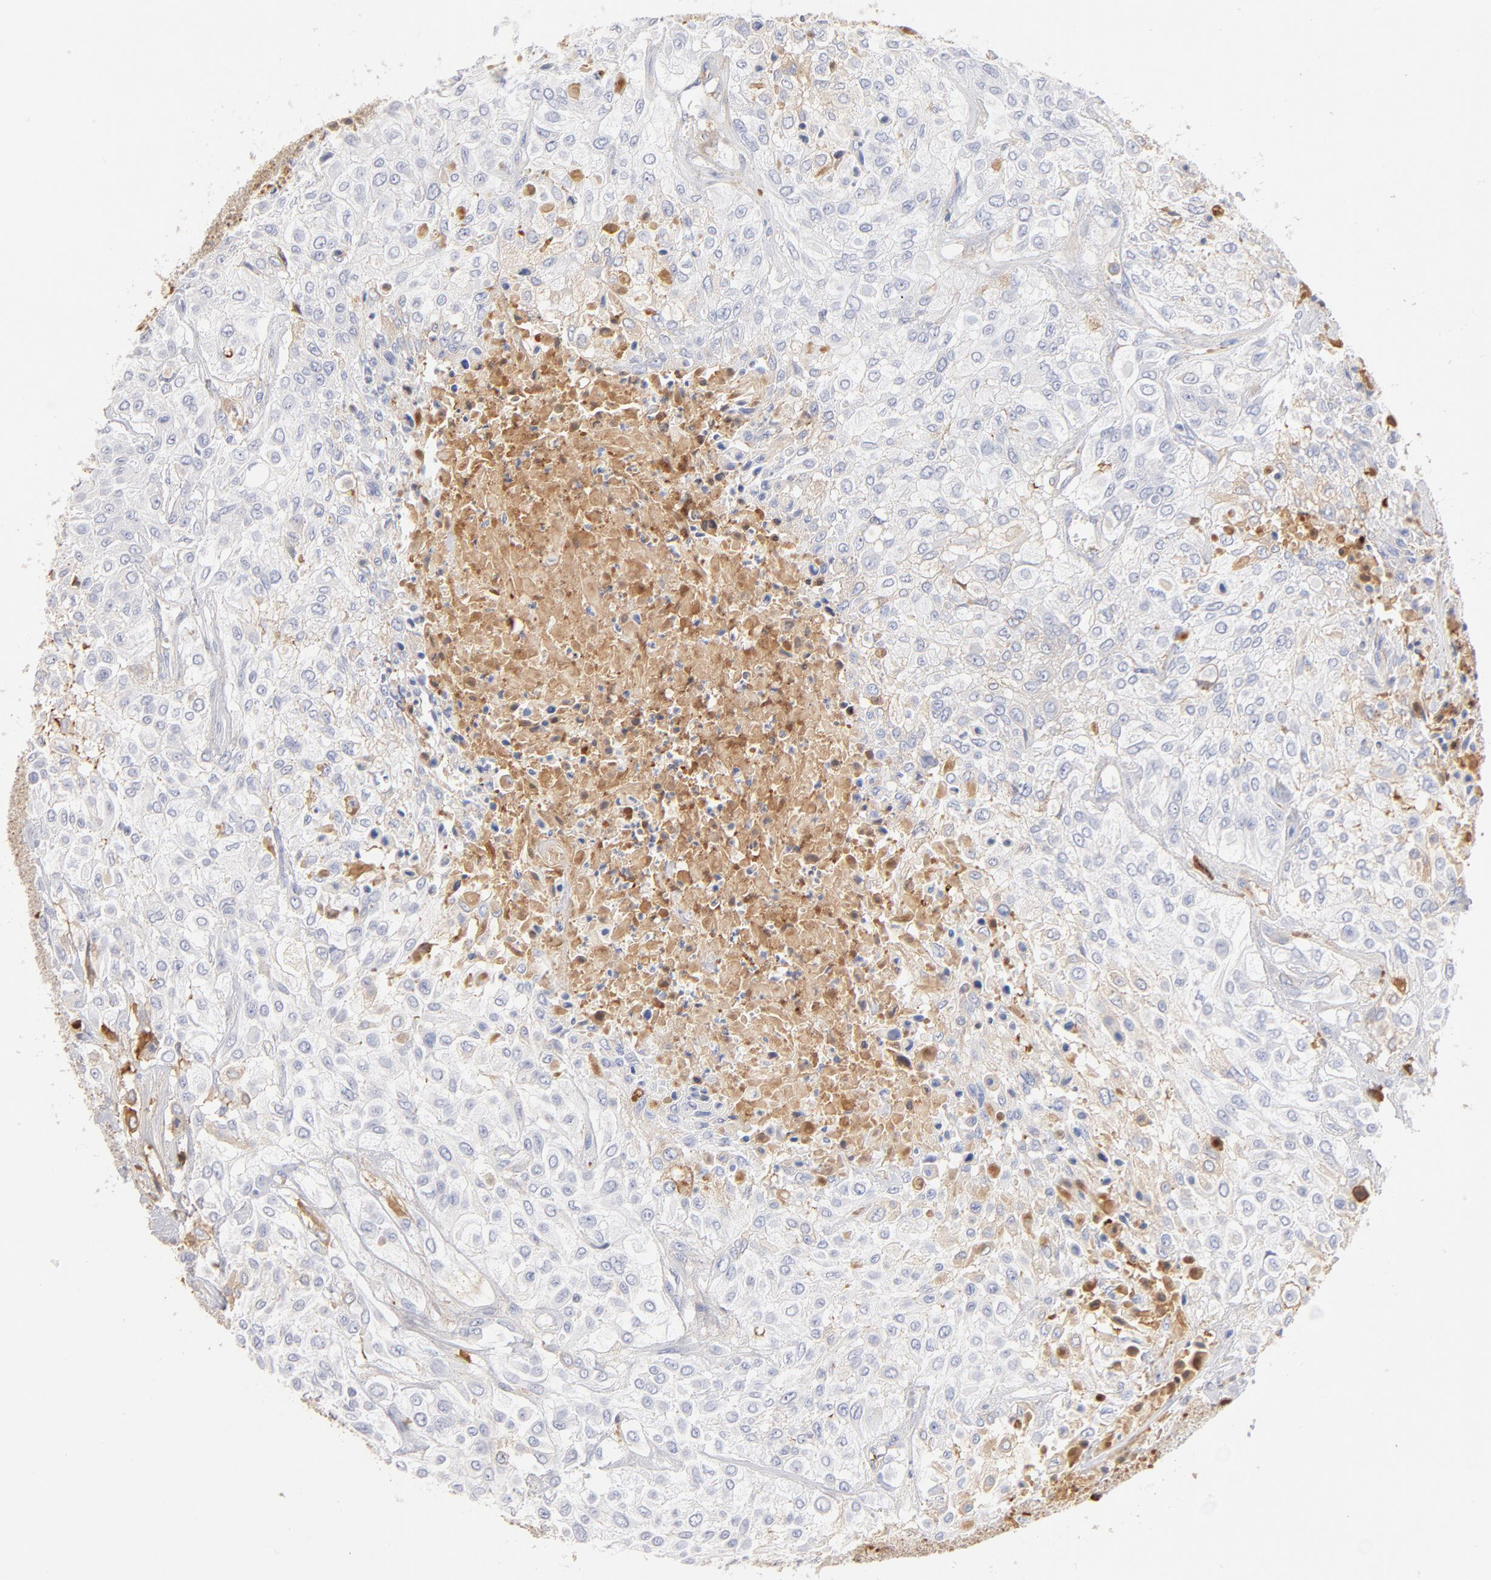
{"staining": {"intensity": "moderate", "quantity": "25%-75%", "location": "cytoplasmic/membranous"}, "tissue": "urothelial cancer", "cell_type": "Tumor cells", "image_type": "cancer", "snomed": [{"axis": "morphology", "description": "Urothelial carcinoma, High grade"}, {"axis": "topography", "description": "Urinary bladder"}], "caption": "A photomicrograph of human urothelial cancer stained for a protein shows moderate cytoplasmic/membranous brown staining in tumor cells.", "gene": "C3", "patient": {"sex": "male", "age": 57}}